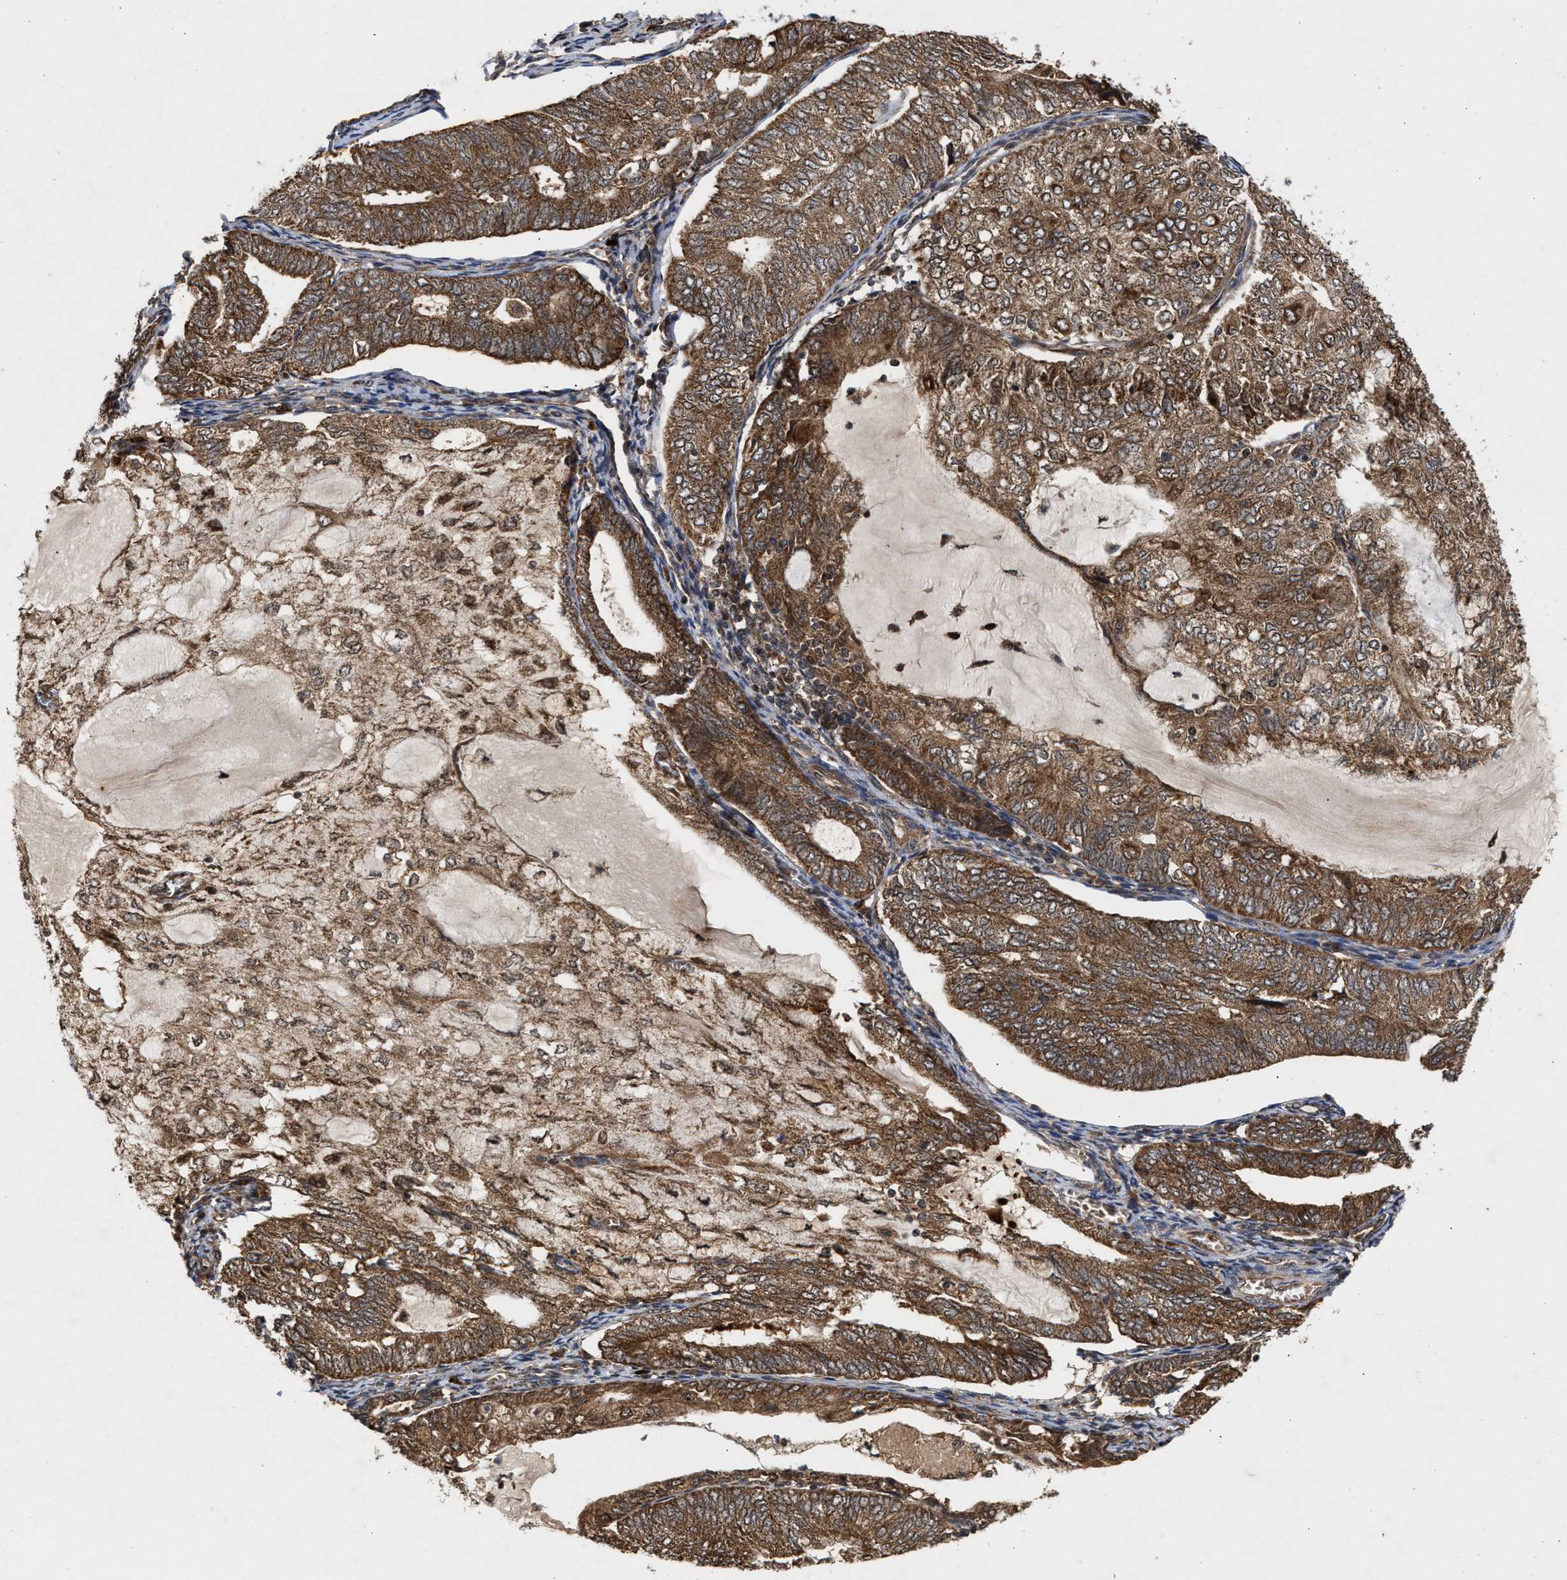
{"staining": {"intensity": "moderate", "quantity": ">75%", "location": "cytoplasmic/membranous"}, "tissue": "endometrial cancer", "cell_type": "Tumor cells", "image_type": "cancer", "snomed": [{"axis": "morphology", "description": "Adenocarcinoma, NOS"}, {"axis": "topography", "description": "Endometrium"}], "caption": "This is a micrograph of immunohistochemistry (IHC) staining of endometrial cancer, which shows moderate positivity in the cytoplasmic/membranous of tumor cells.", "gene": "CFLAR", "patient": {"sex": "female", "age": 81}}